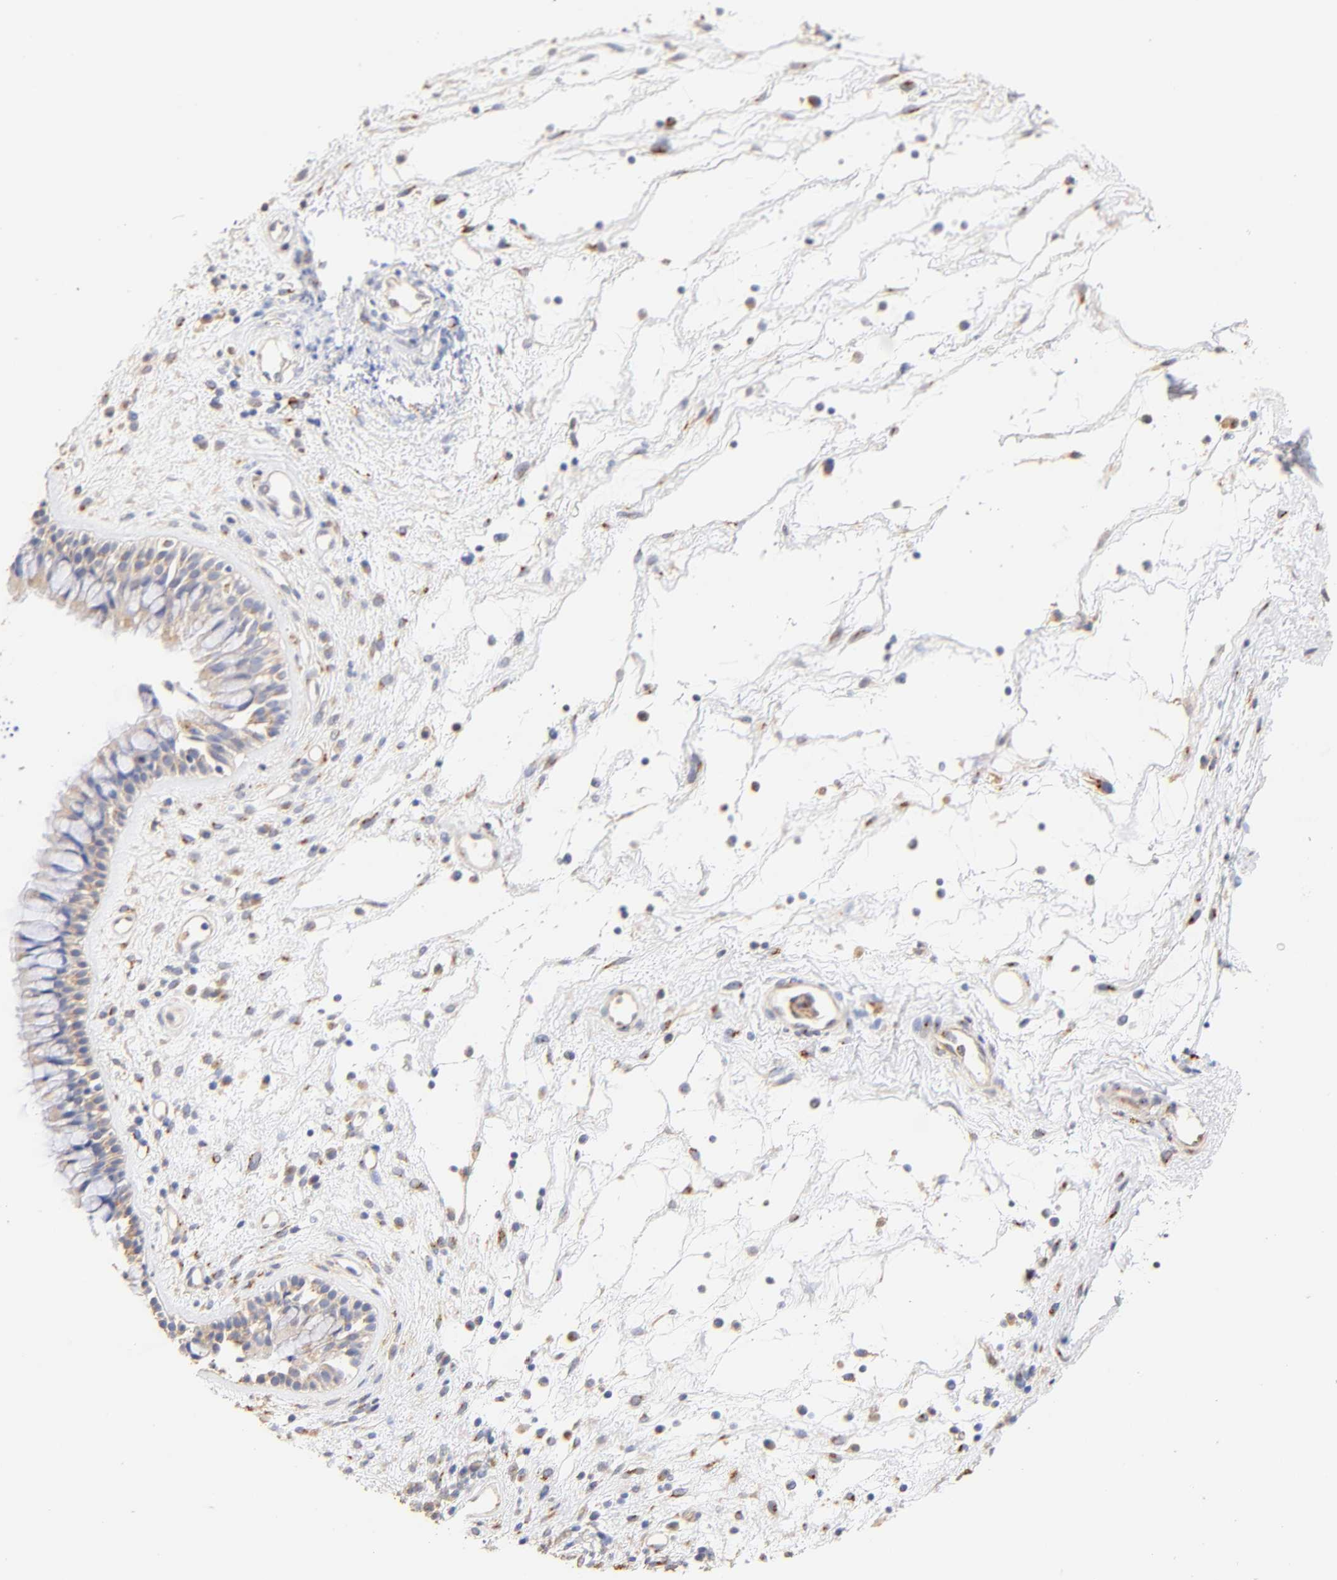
{"staining": {"intensity": "weak", "quantity": ">75%", "location": "cytoplasmic/membranous"}, "tissue": "nasopharynx", "cell_type": "Respiratory epithelial cells", "image_type": "normal", "snomed": [{"axis": "morphology", "description": "Normal tissue, NOS"}, {"axis": "morphology", "description": "Inflammation, NOS"}, {"axis": "topography", "description": "Nasopharynx"}], "caption": "Protein positivity by immunohistochemistry shows weak cytoplasmic/membranous expression in approximately >75% of respiratory epithelial cells in unremarkable nasopharynx.", "gene": "FMNL3", "patient": {"sex": "male", "age": 48}}